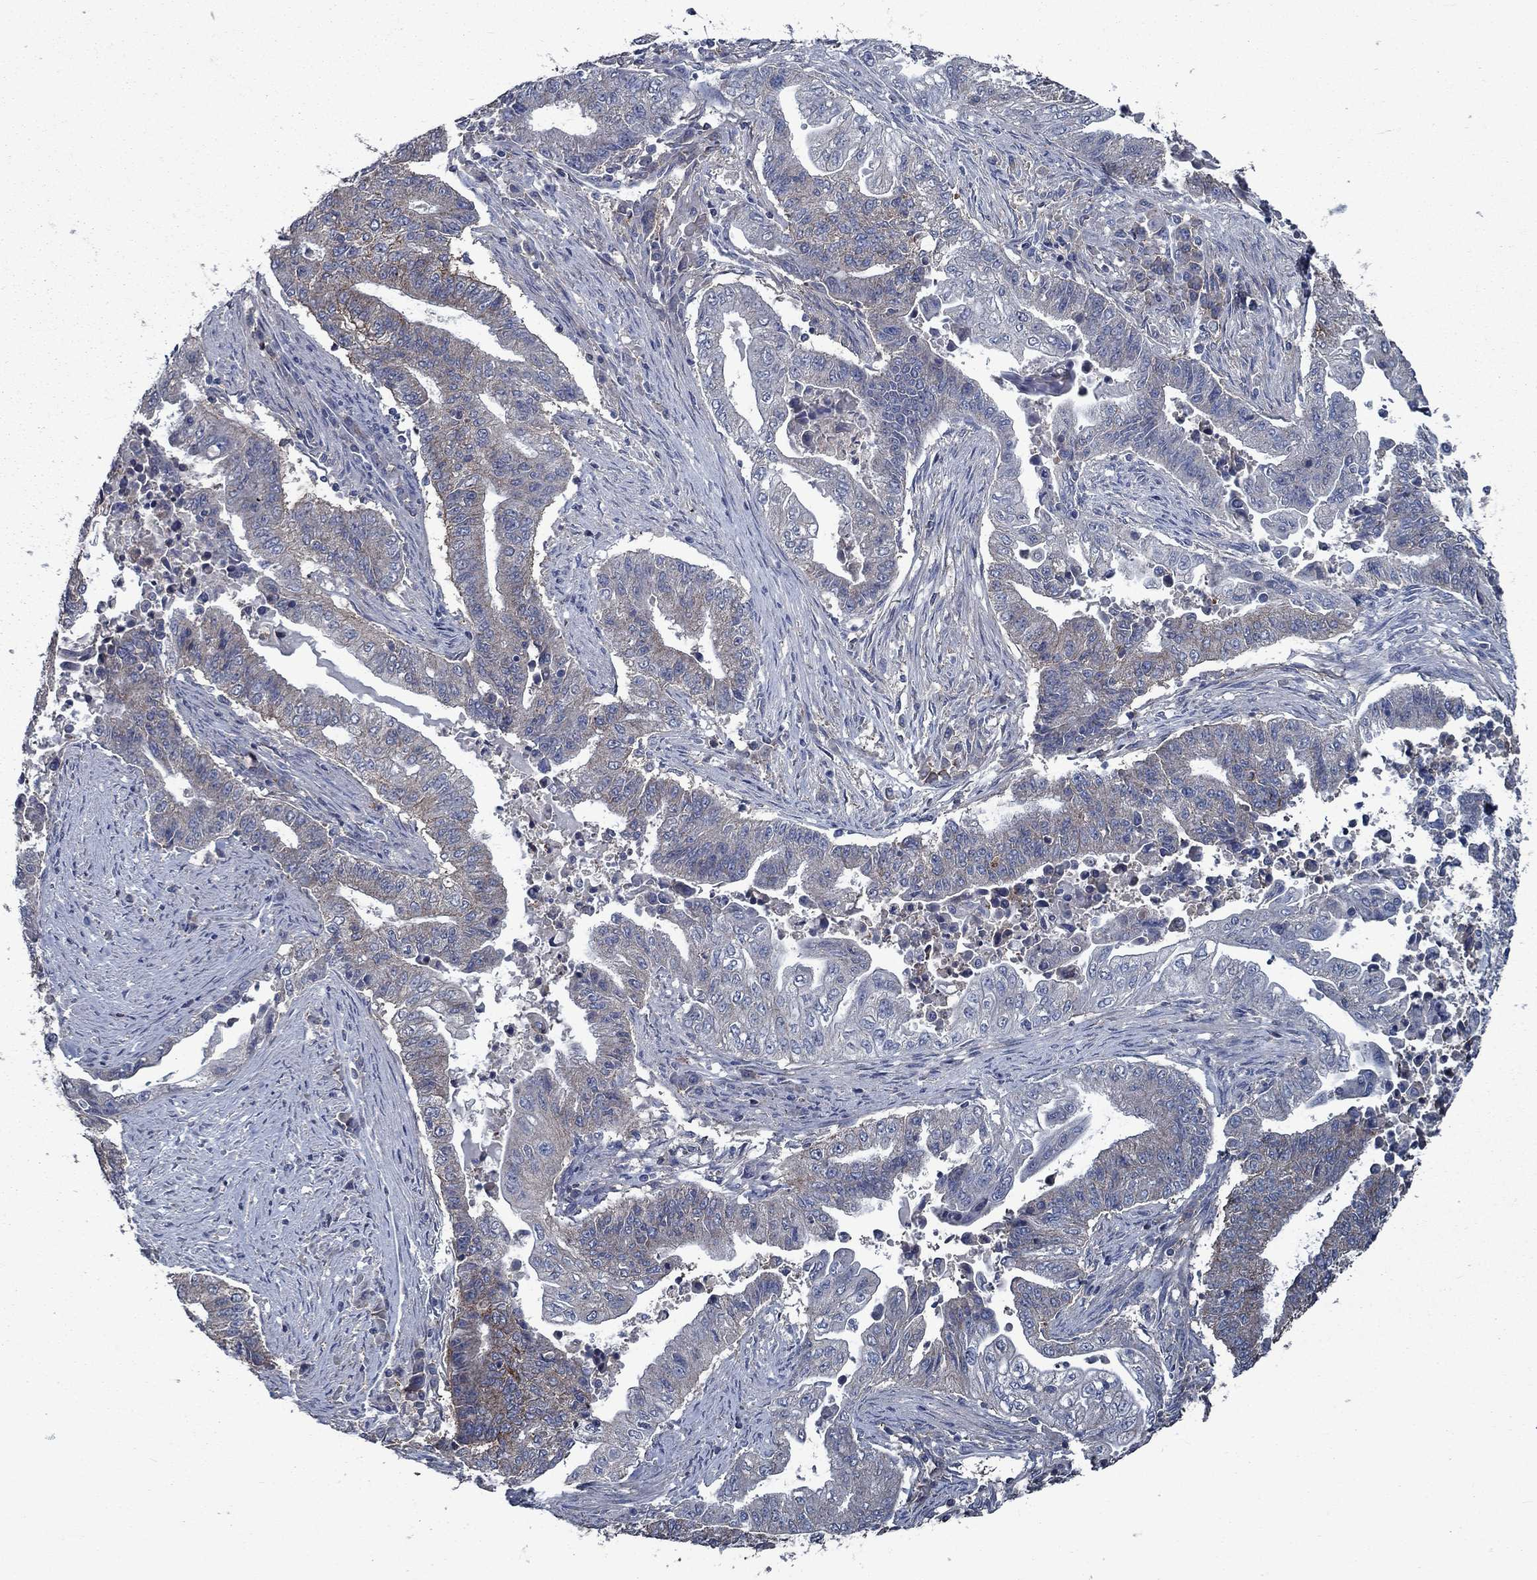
{"staining": {"intensity": "moderate", "quantity": "<25%", "location": "cytoplasmic/membranous"}, "tissue": "endometrial cancer", "cell_type": "Tumor cells", "image_type": "cancer", "snomed": [{"axis": "morphology", "description": "Adenocarcinoma, NOS"}, {"axis": "topography", "description": "Uterus"}, {"axis": "topography", "description": "Endometrium"}], "caption": "Endometrial adenocarcinoma stained for a protein (brown) exhibits moderate cytoplasmic/membranous positive staining in approximately <25% of tumor cells.", "gene": "SLC44A1", "patient": {"sex": "female", "age": 54}}